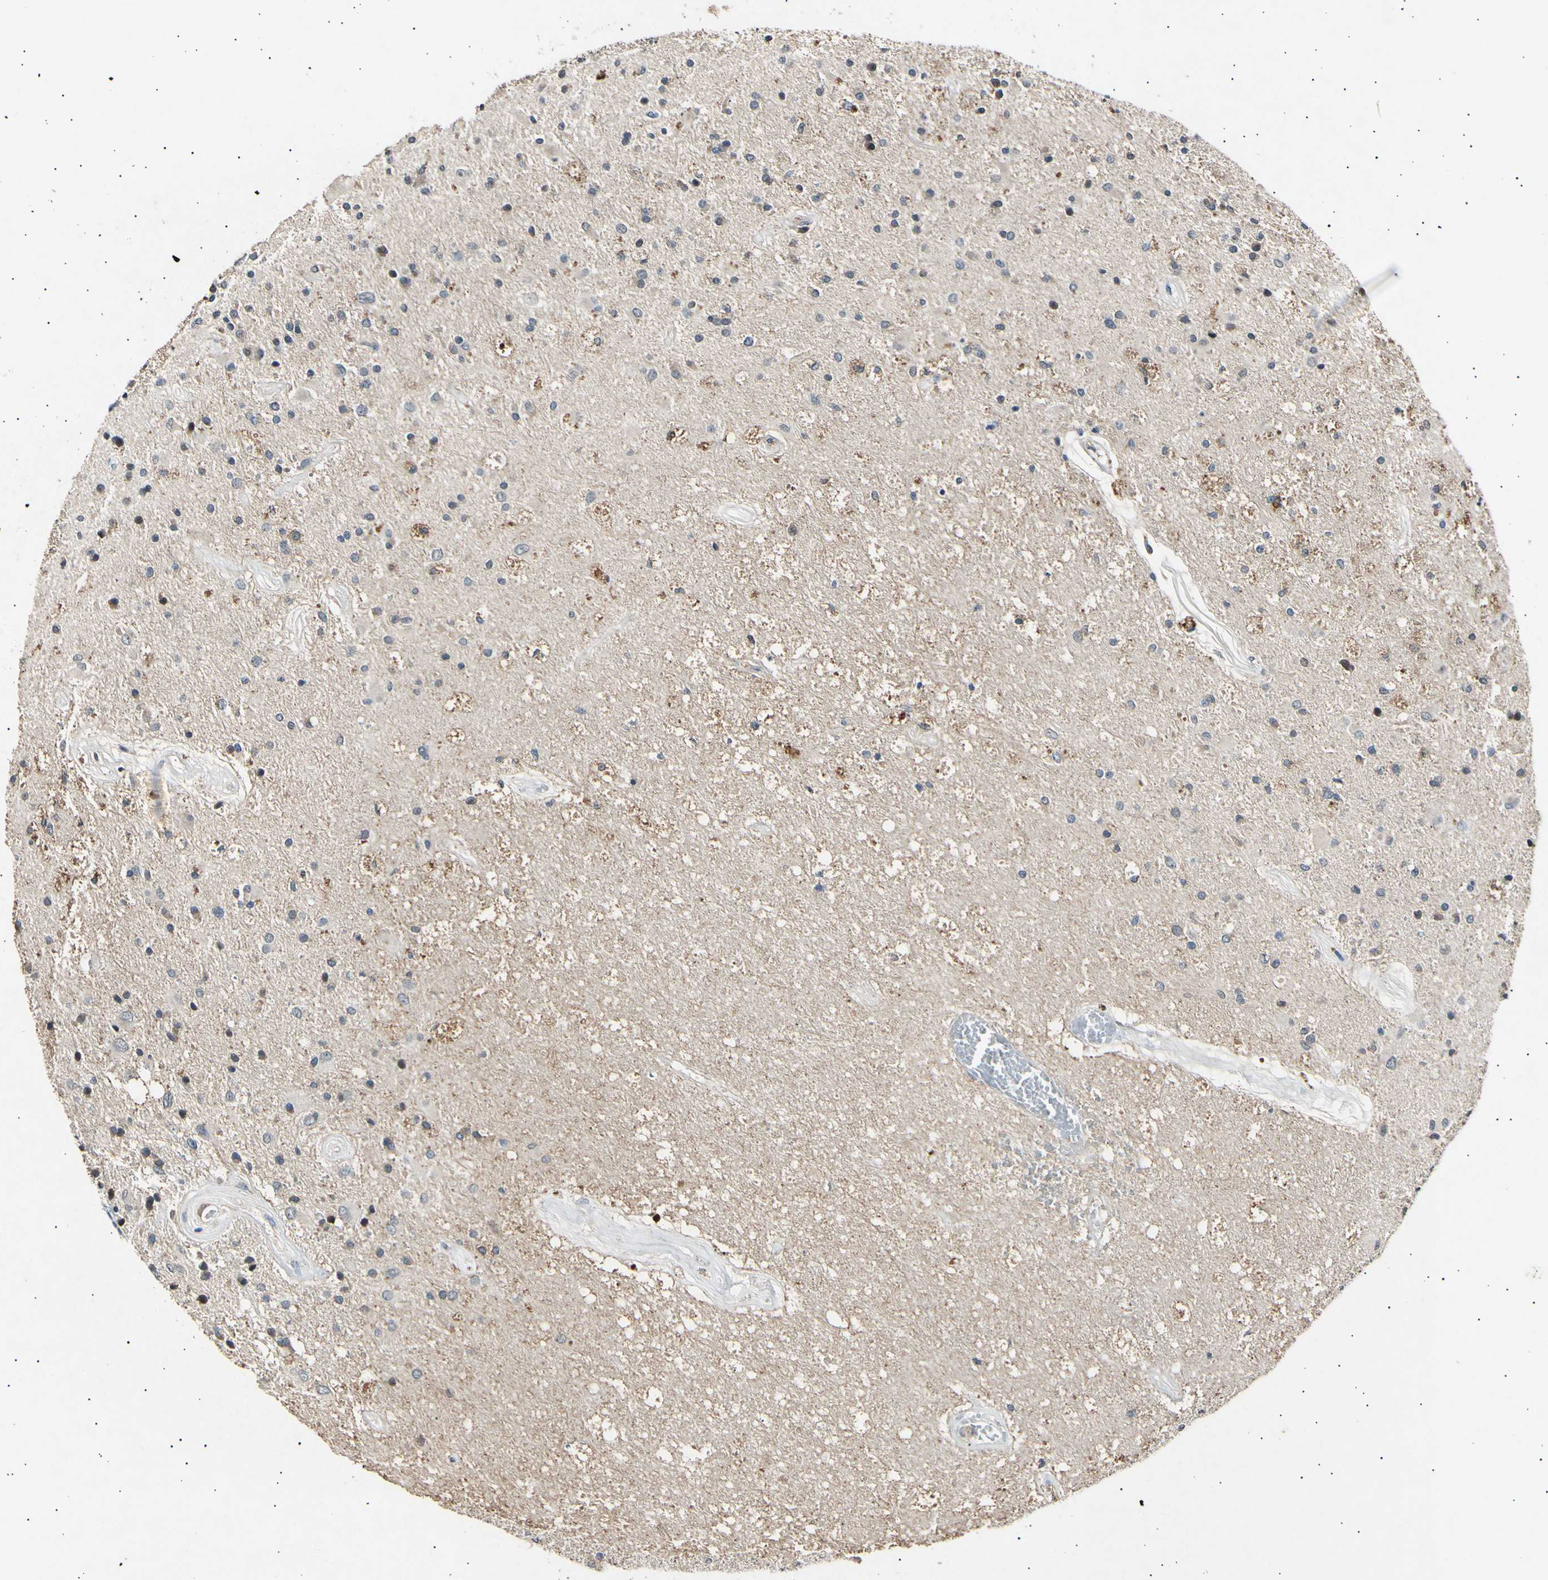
{"staining": {"intensity": "negative", "quantity": "none", "location": "none"}, "tissue": "glioma", "cell_type": "Tumor cells", "image_type": "cancer", "snomed": [{"axis": "morphology", "description": "Glioma, malignant, Low grade"}, {"axis": "topography", "description": "Brain"}], "caption": "Glioma stained for a protein using immunohistochemistry displays no expression tumor cells.", "gene": "ADCY3", "patient": {"sex": "male", "age": 58}}